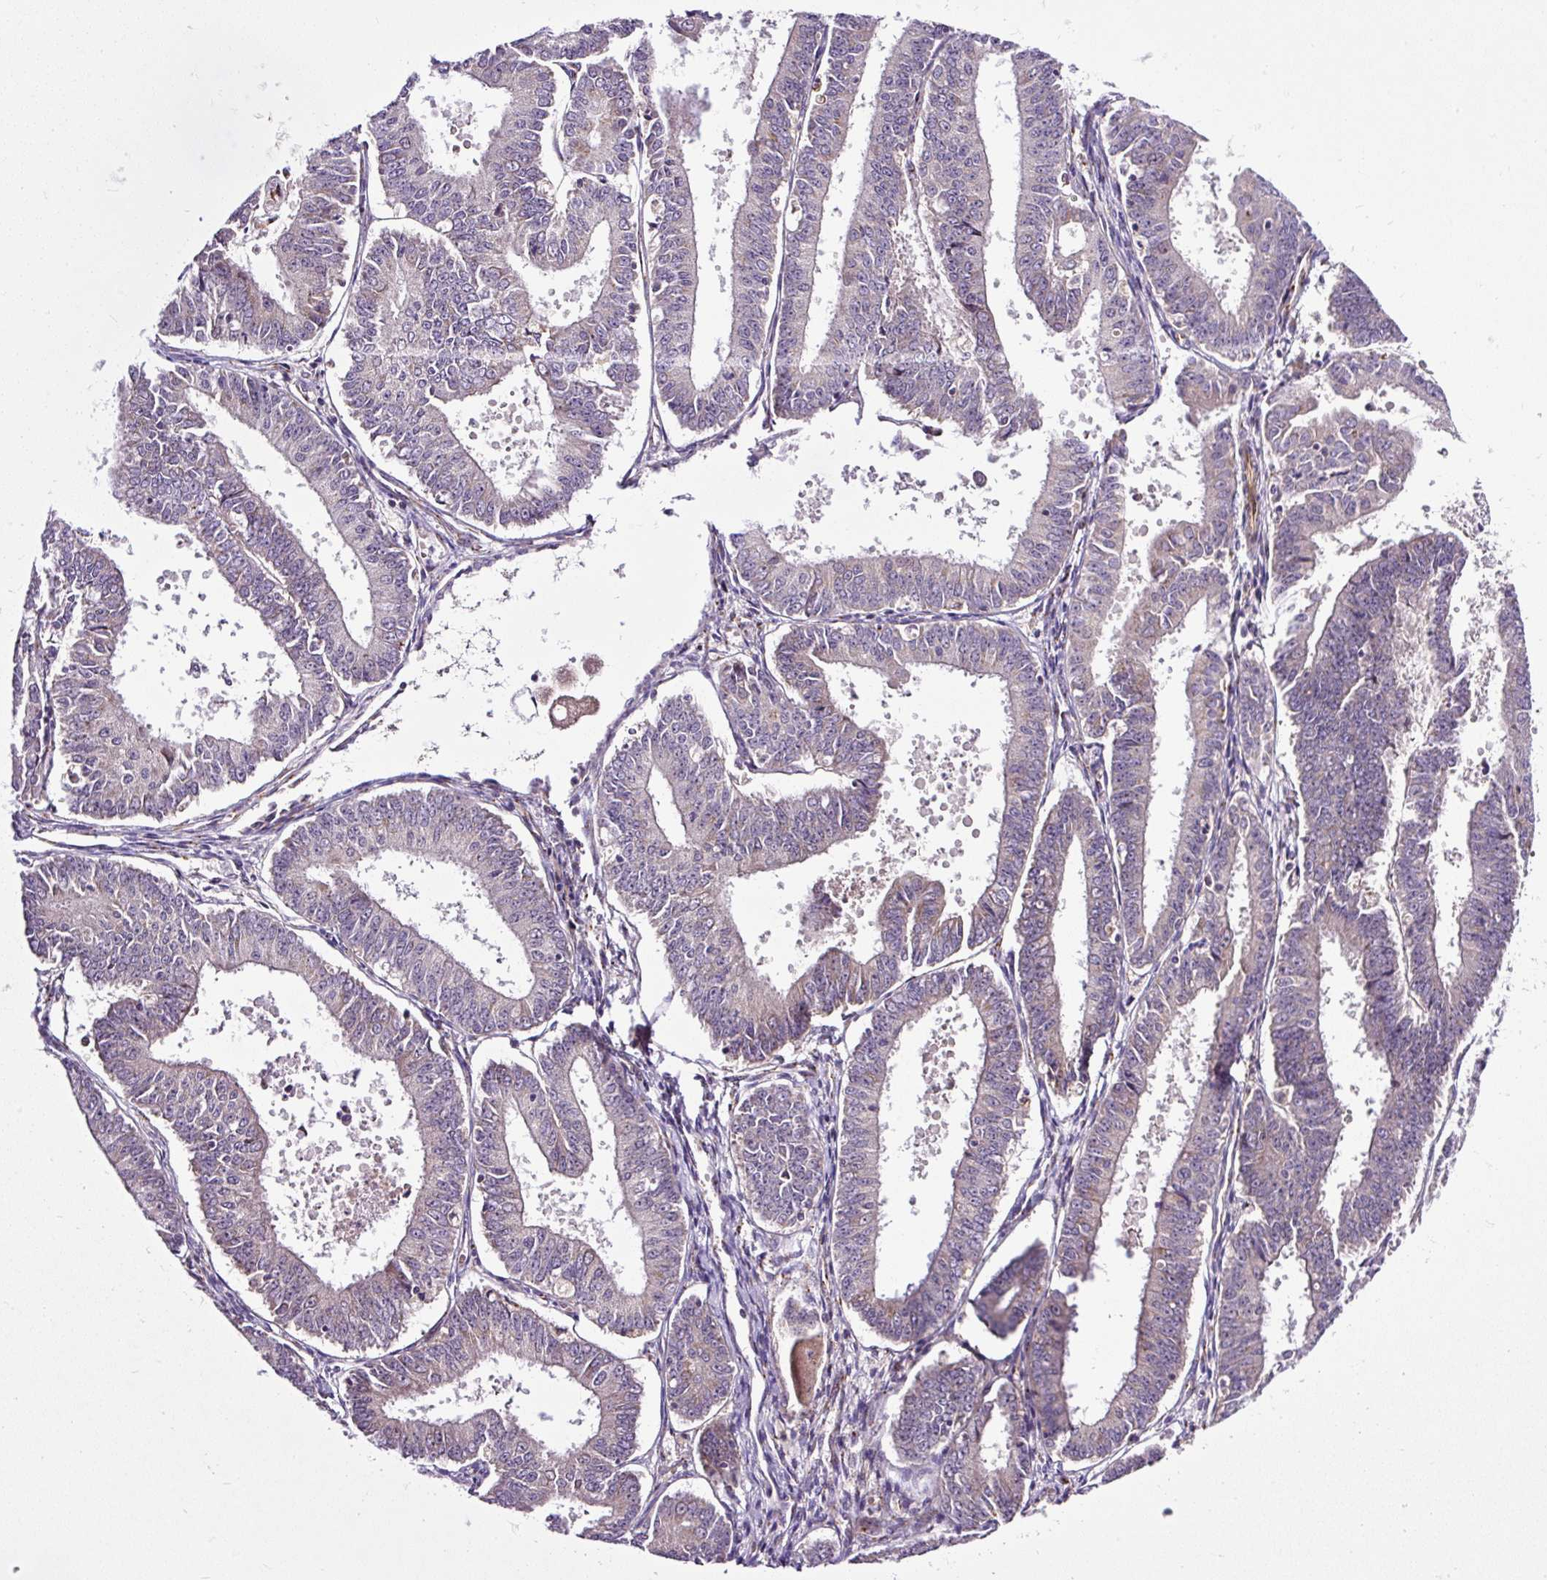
{"staining": {"intensity": "negative", "quantity": "none", "location": "none"}, "tissue": "endometrial cancer", "cell_type": "Tumor cells", "image_type": "cancer", "snomed": [{"axis": "morphology", "description": "Adenocarcinoma, NOS"}, {"axis": "topography", "description": "Endometrium"}], "caption": "A photomicrograph of human endometrial cancer is negative for staining in tumor cells.", "gene": "MSMP", "patient": {"sex": "female", "age": 73}}